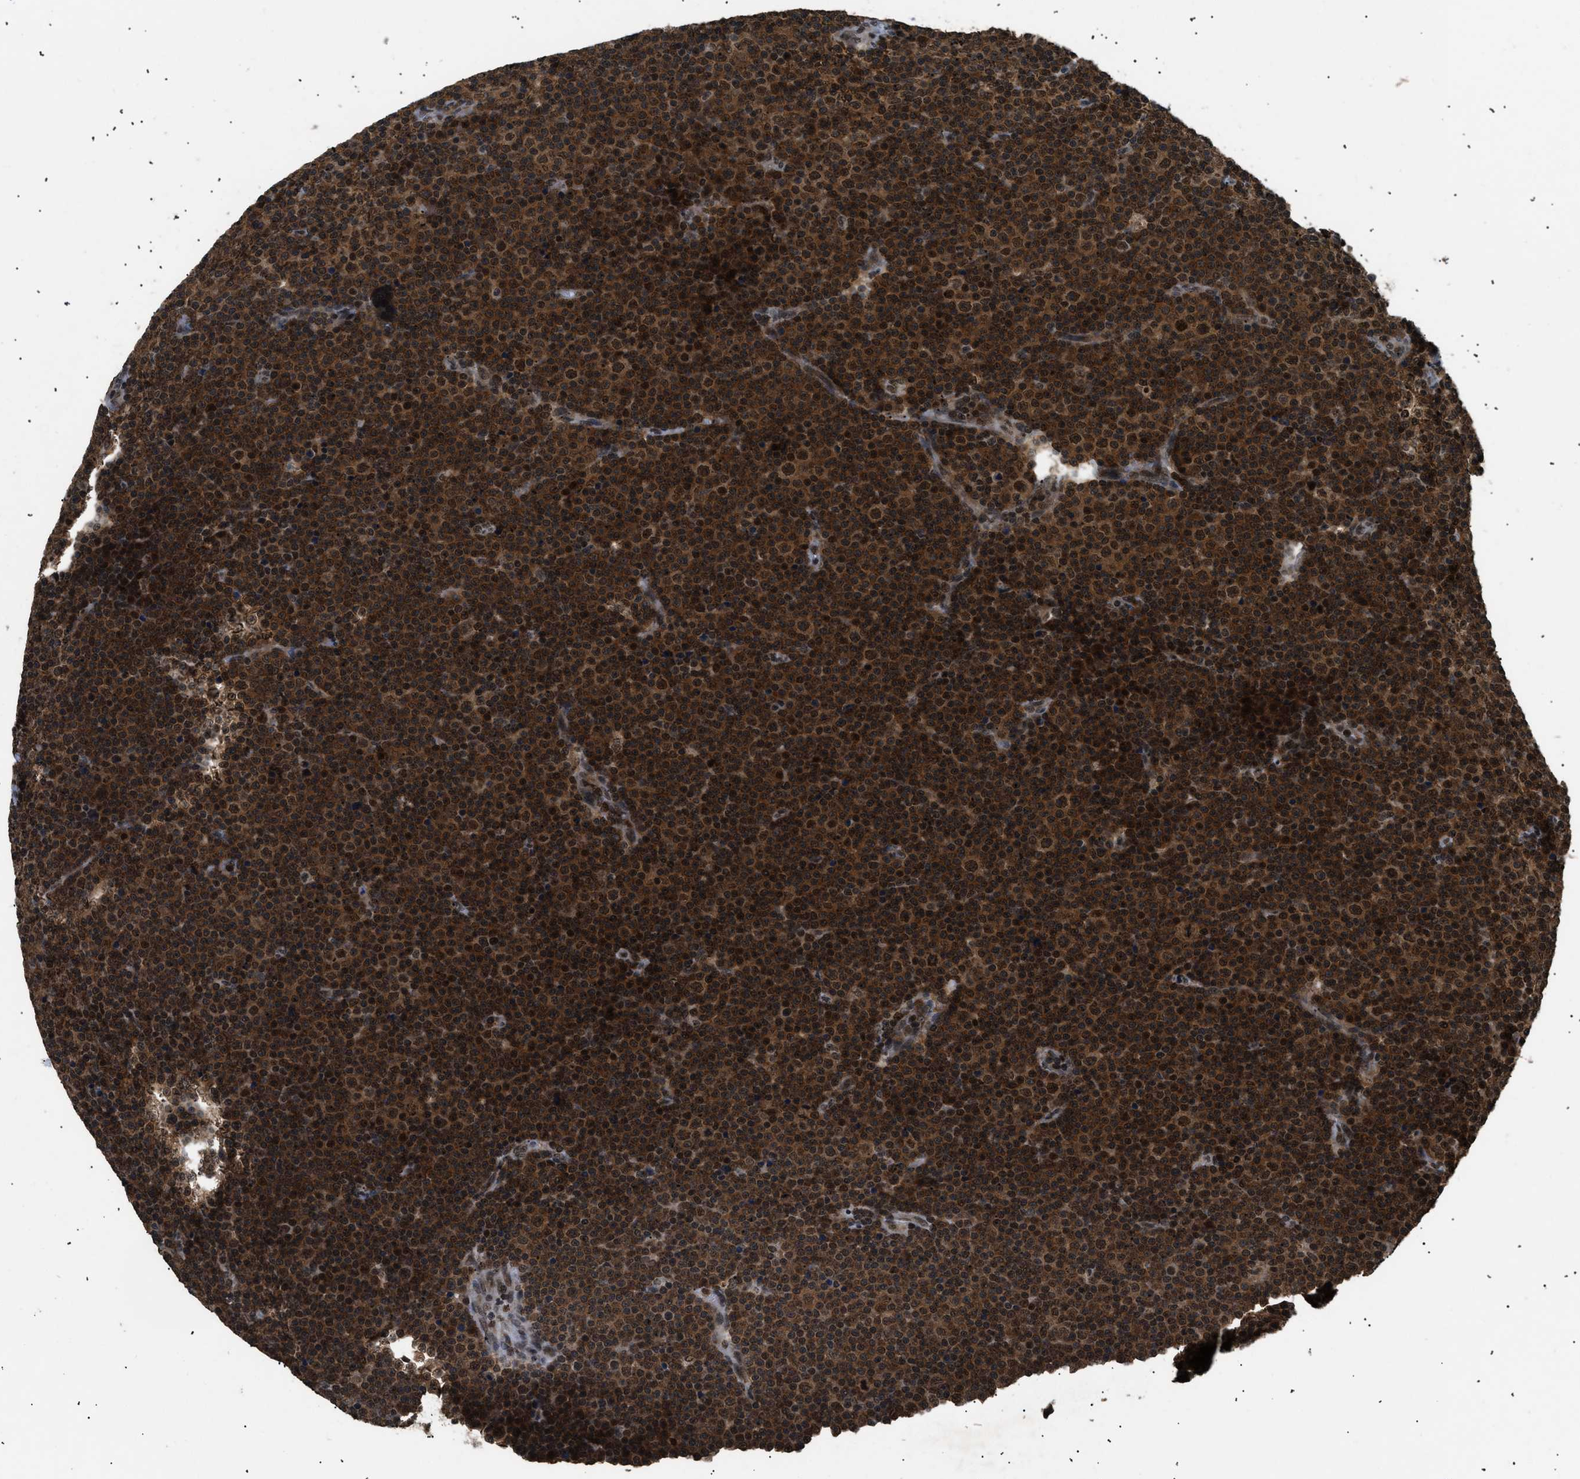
{"staining": {"intensity": "strong", "quantity": ">75%", "location": "cytoplasmic/membranous,nuclear"}, "tissue": "lymphoma", "cell_type": "Tumor cells", "image_type": "cancer", "snomed": [{"axis": "morphology", "description": "Malignant lymphoma, non-Hodgkin's type, Low grade"}, {"axis": "topography", "description": "Lymph node"}], "caption": "DAB immunohistochemical staining of malignant lymphoma, non-Hodgkin's type (low-grade) demonstrates strong cytoplasmic/membranous and nuclear protein staining in about >75% of tumor cells. (brown staining indicates protein expression, while blue staining denotes nuclei).", "gene": "RBM5", "patient": {"sex": "female", "age": 67}}